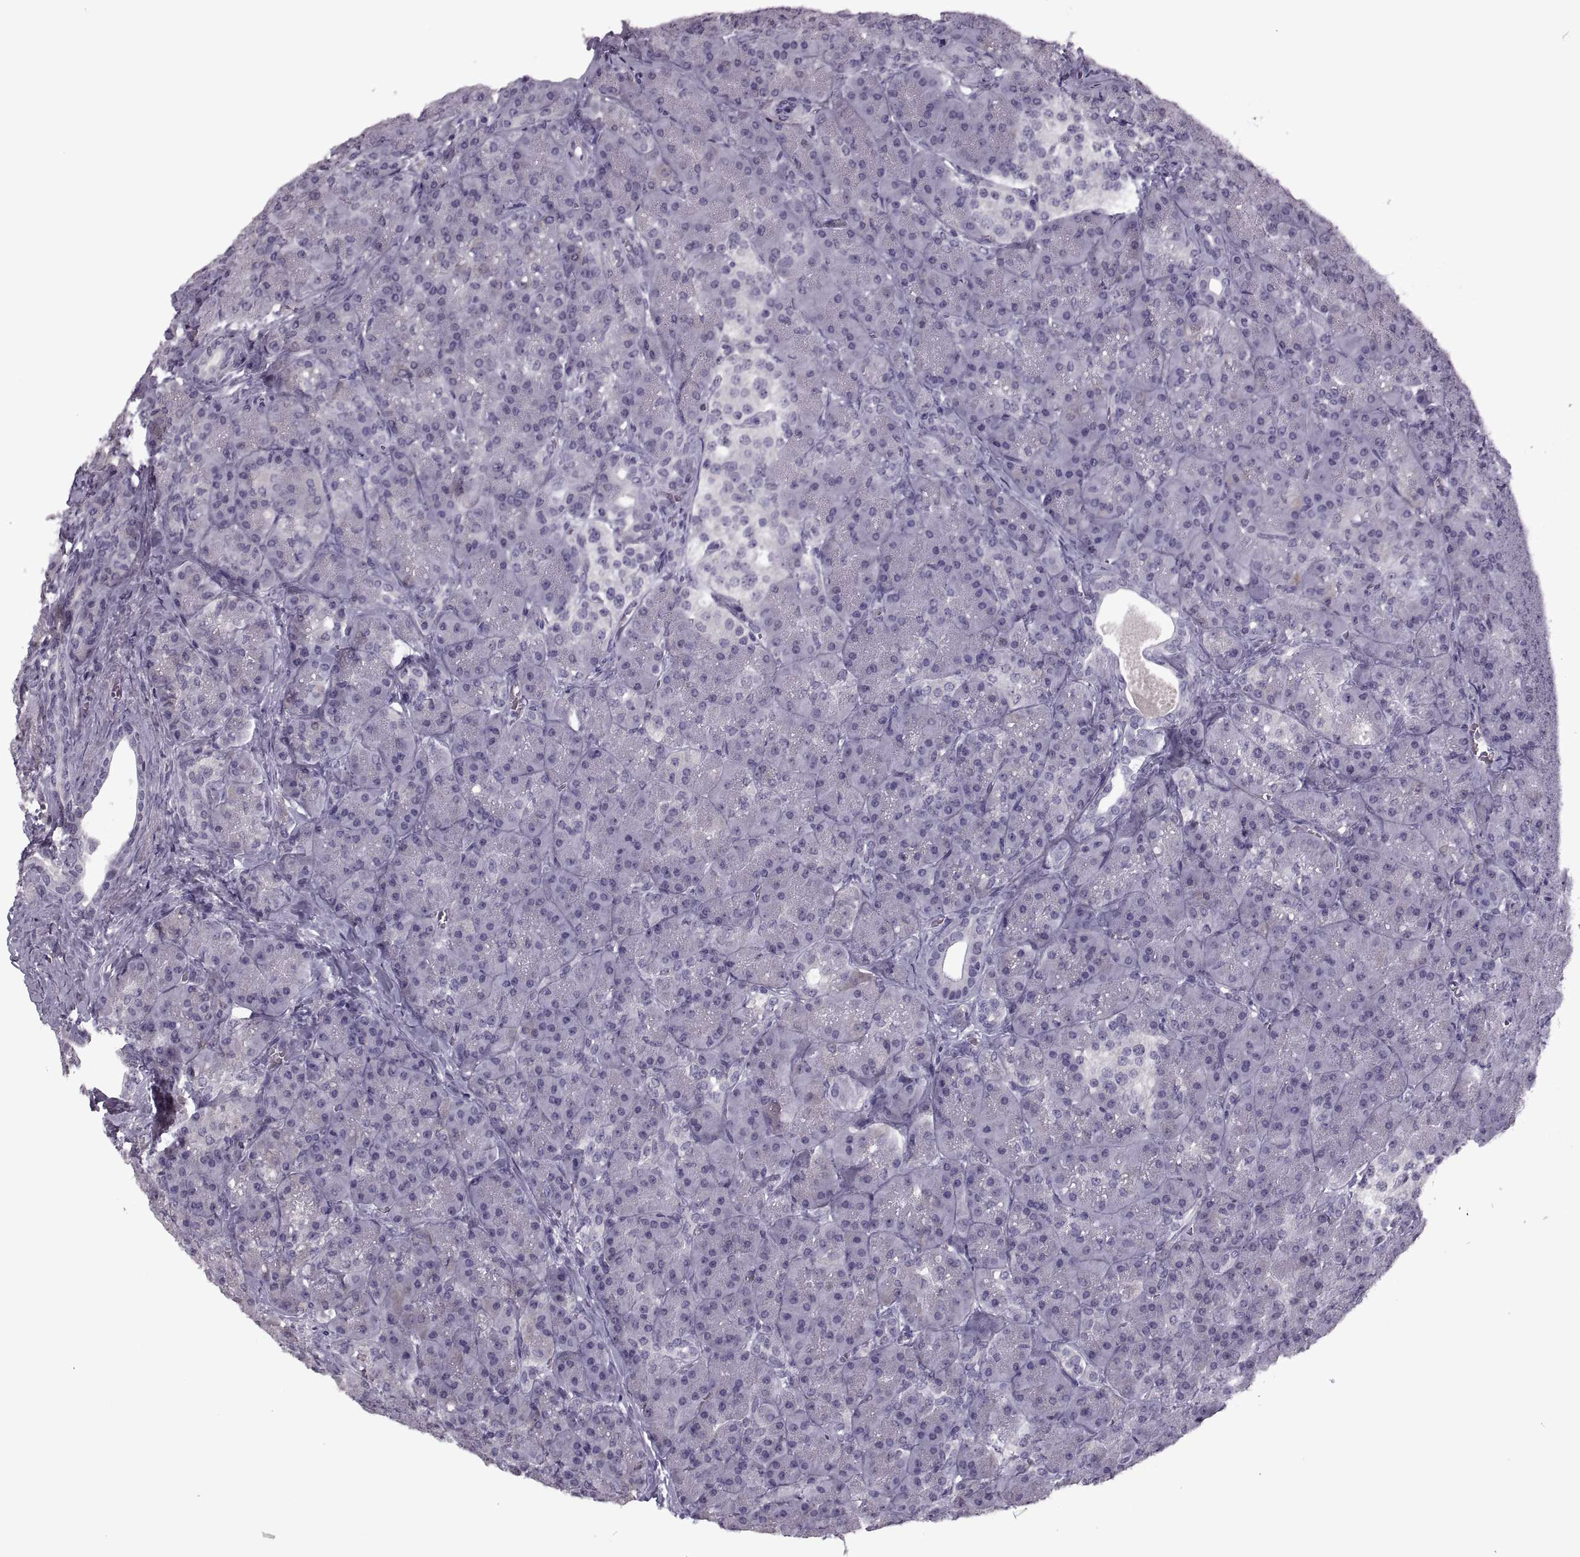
{"staining": {"intensity": "negative", "quantity": "none", "location": "none"}, "tissue": "pancreas", "cell_type": "Exocrine glandular cells", "image_type": "normal", "snomed": [{"axis": "morphology", "description": "Normal tissue, NOS"}, {"axis": "topography", "description": "Pancreas"}], "caption": "IHC micrograph of normal pancreas stained for a protein (brown), which exhibits no staining in exocrine glandular cells.", "gene": "PAGE2B", "patient": {"sex": "male", "age": 57}}